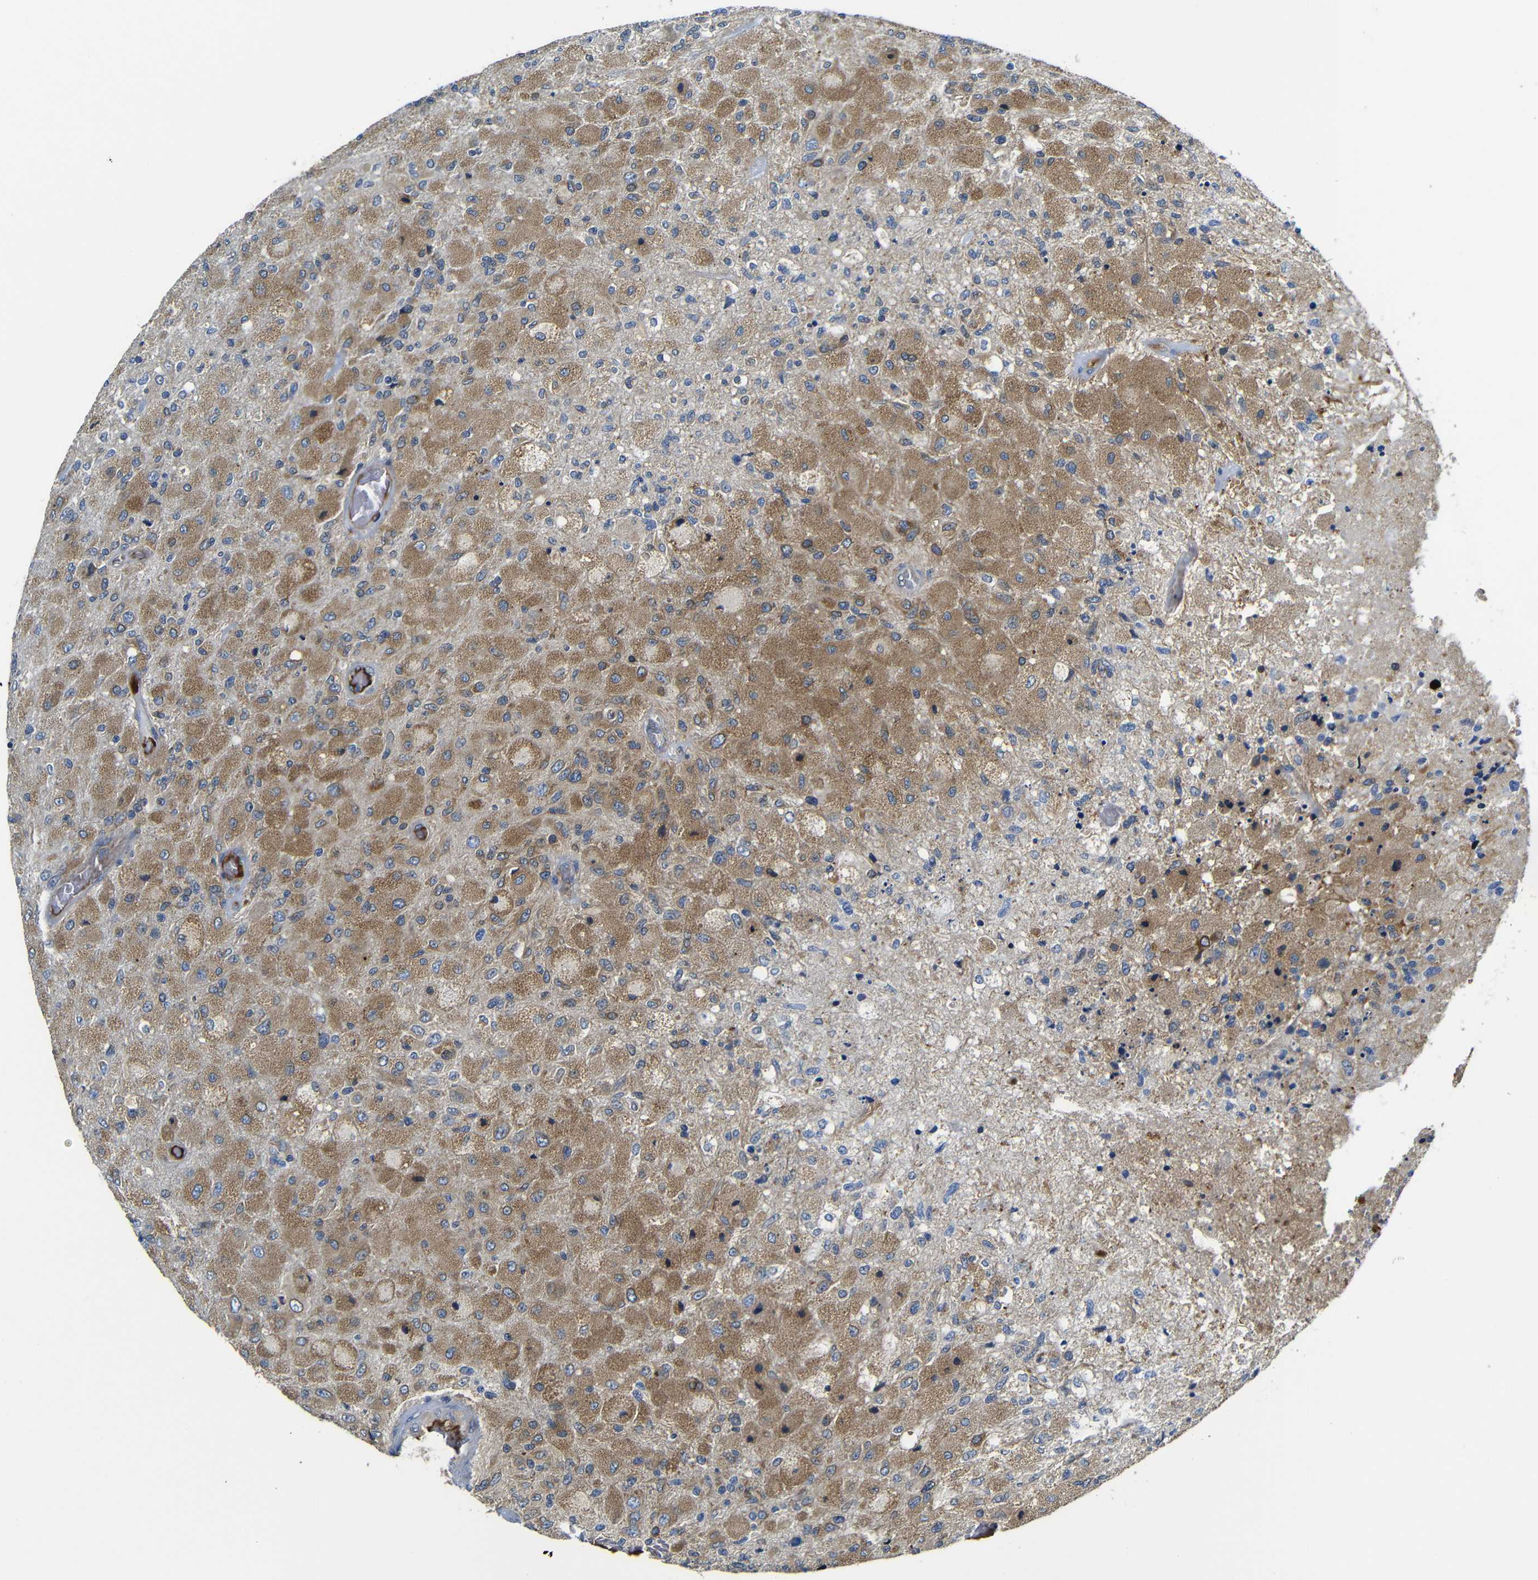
{"staining": {"intensity": "moderate", "quantity": ">75%", "location": "cytoplasmic/membranous"}, "tissue": "glioma", "cell_type": "Tumor cells", "image_type": "cancer", "snomed": [{"axis": "morphology", "description": "Normal tissue, NOS"}, {"axis": "morphology", "description": "Glioma, malignant, High grade"}, {"axis": "topography", "description": "Cerebral cortex"}], "caption": "An image showing moderate cytoplasmic/membranous positivity in approximately >75% of tumor cells in malignant glioma (high-grade), as visualized by brown immunohistochemical staining.", "gene": "CLCC1", "patient": {"sex": "male", "age": 77}}